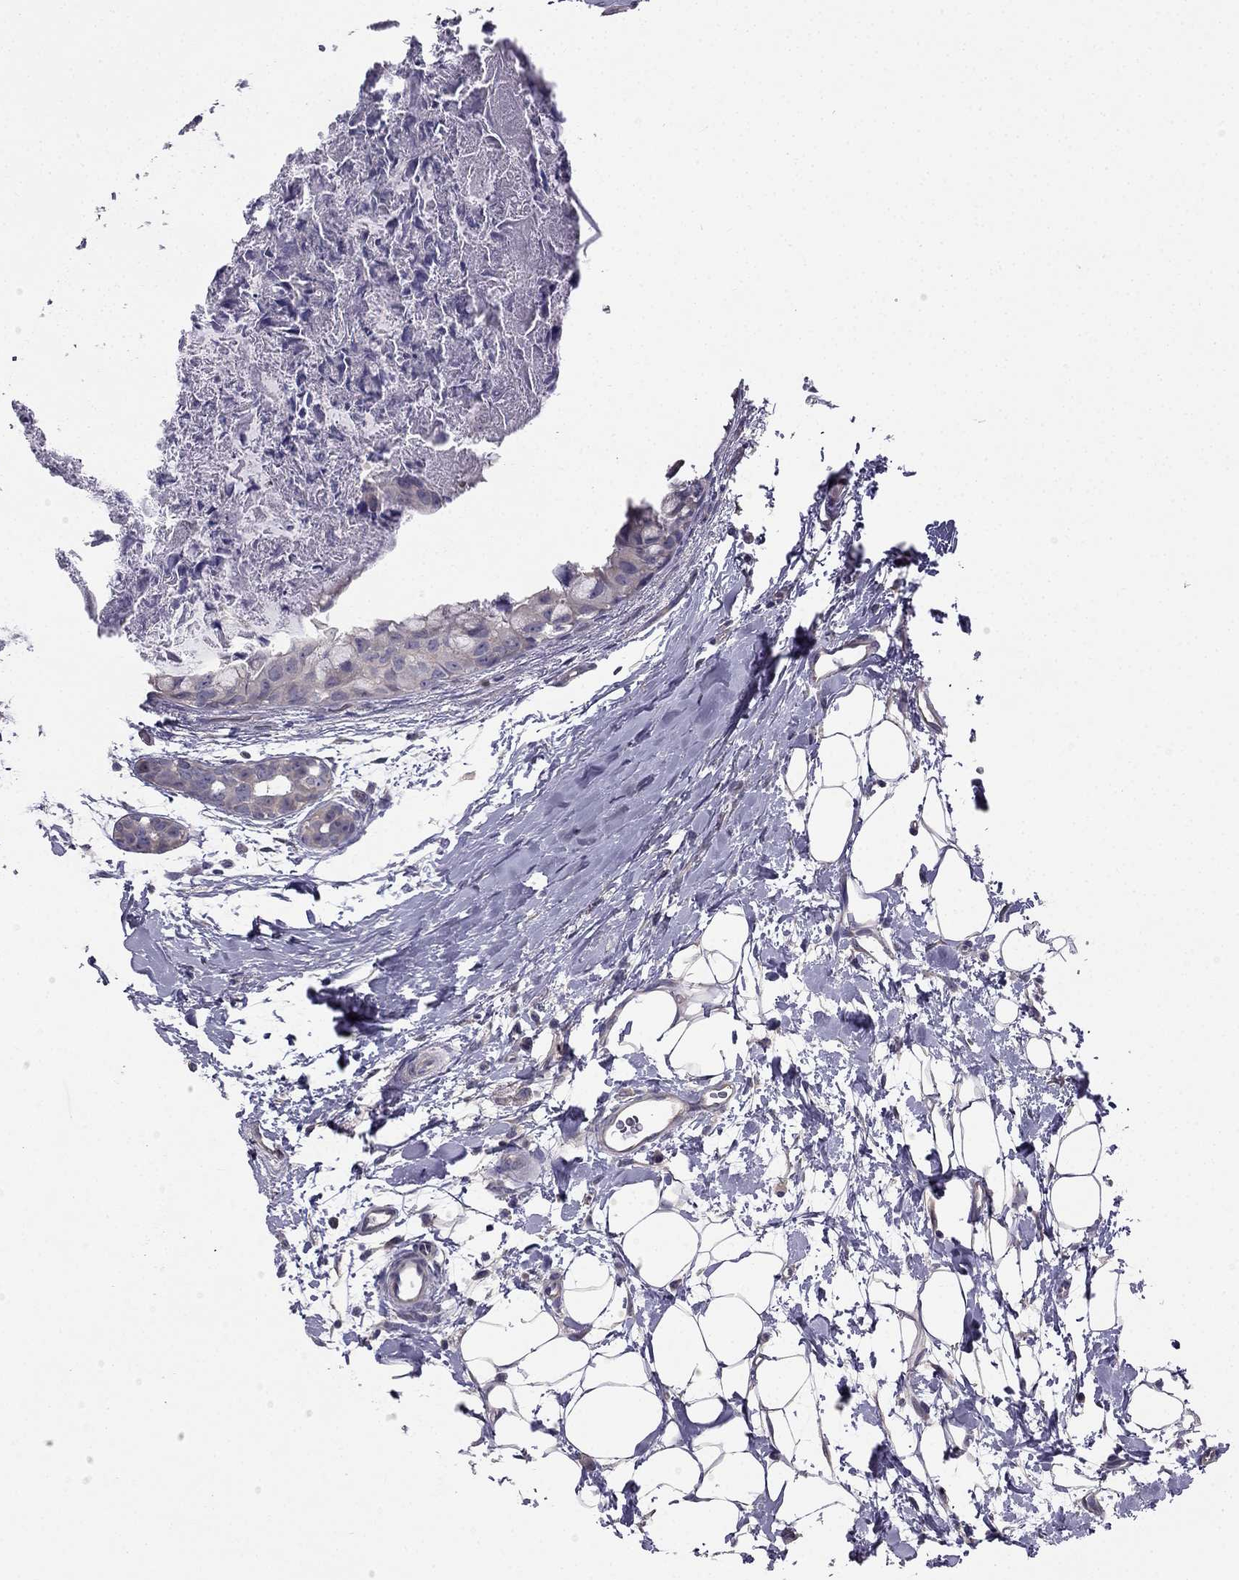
{"staining": {"intensity": "negative", "quantity": "none", "location": "none"}, "tissue": "breast cancer", "cell_type": "Tumor cells", "image_type": "cancer", "snomed": [{"axis": "morphology", "description": "Normal tissue, NOS"}, {"axis": "morphology", "description": "Duct carcinoma"}, {"axis": "topography", "description": "Breast"}], "caption": "Immunohistochemistry (IHC) histopathology image of neoplastic tissue: breast cancer (infiltrating ductal carcinoma) stained with DAB shows no significant protein positivity in tumor cells.", "gene": "HSFX1", "patient": {"sex": "female", "age": 40}}